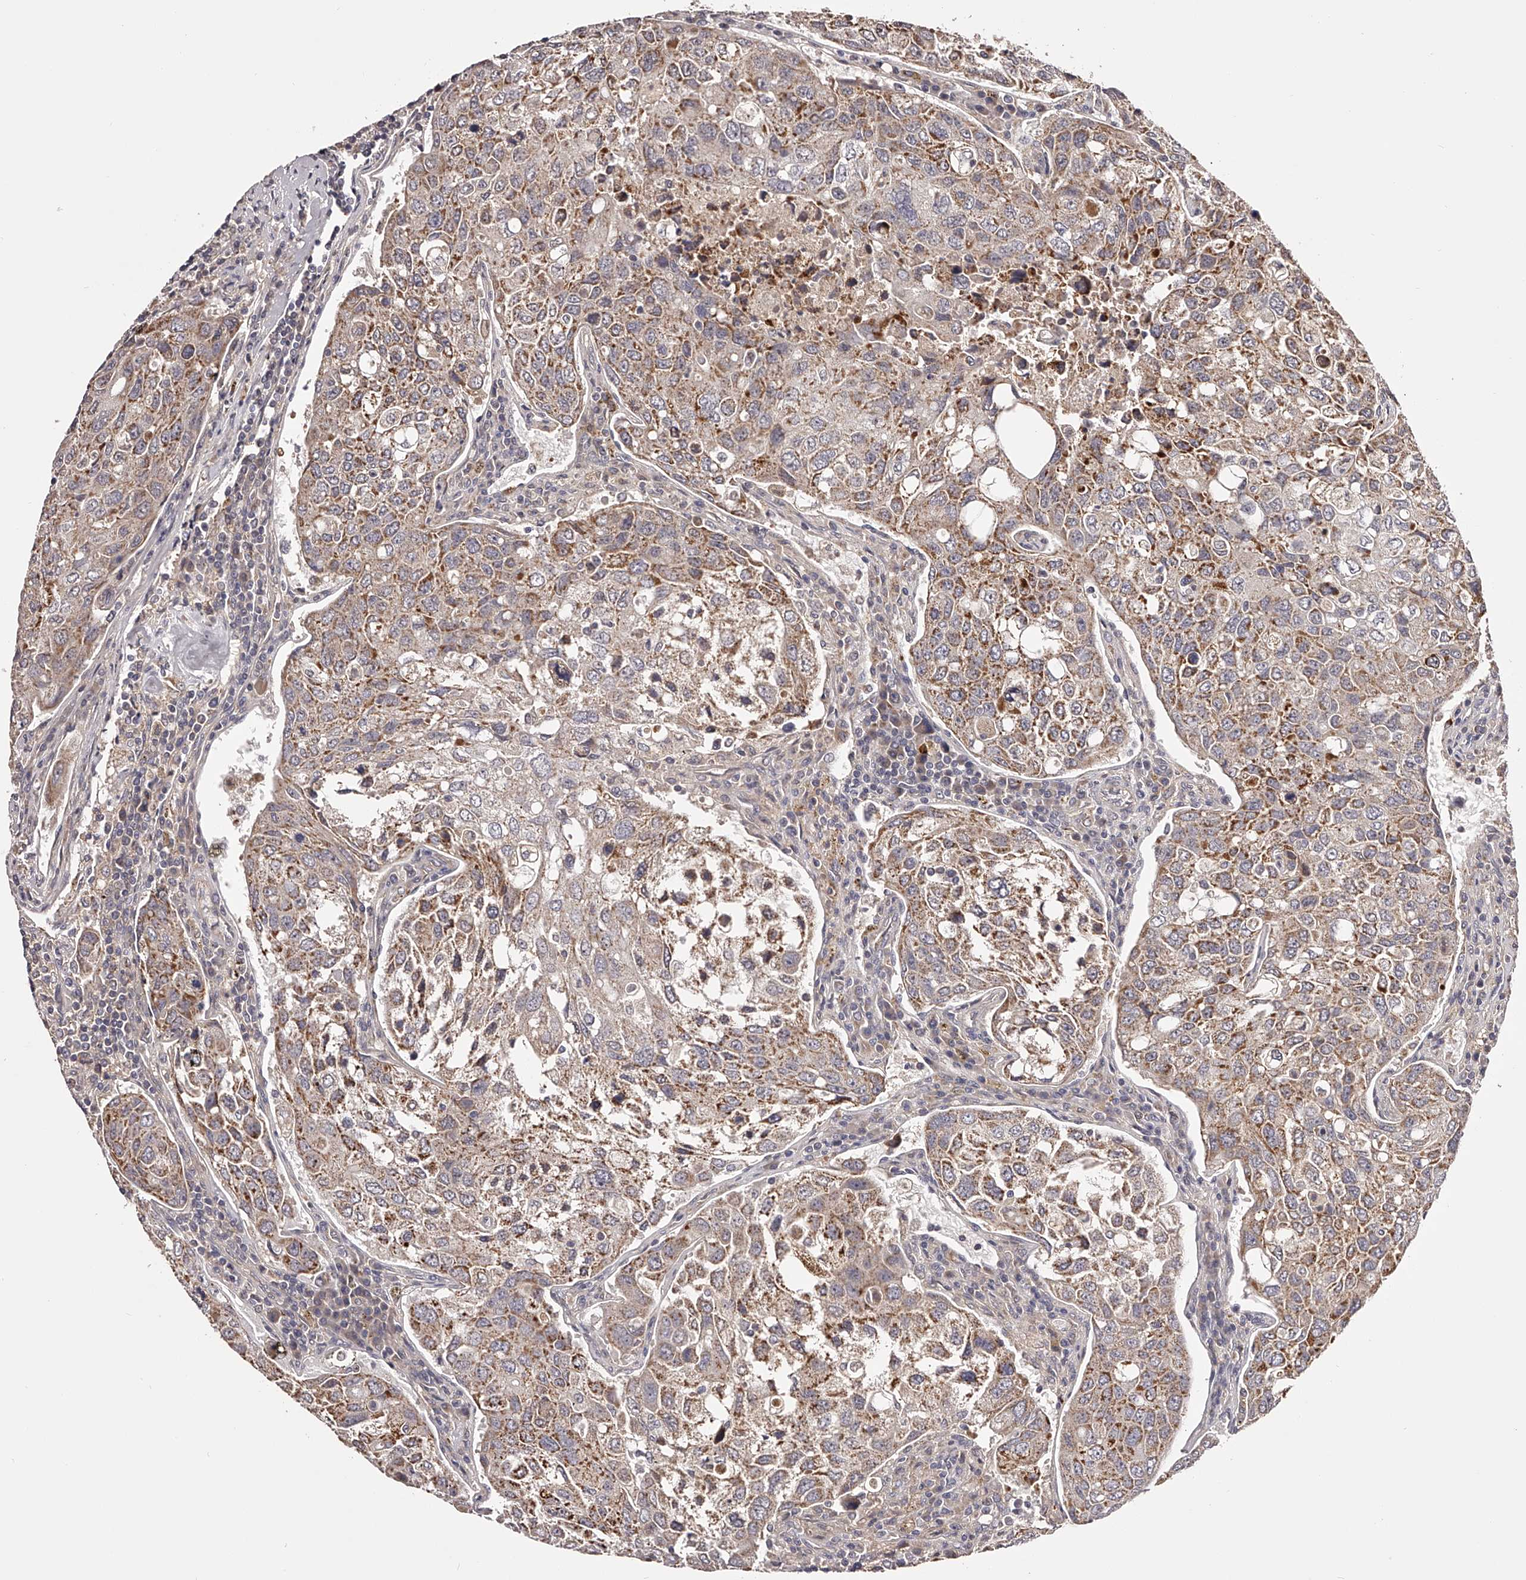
{"staining": {"intensity": "moderate", "quantity": ">75%", "location": "cytoplasmic/membranous"}, "tissue": "urothelial cancer", "cell_type": "Tumor cells", "image_type": "cancer", "snomed": [{"axis": "morphology", "description": "Urothelial carcinoma, High grade"}, {"axis": "topography", "description": "Lymph node"}, {"axis": "topography", "description": "Urinary bladder"}], "caption": "About >75% of tumor cells in human urothelial cancer display moderate cytoplasmic/membranous protein expression as visualized by brown immunohistochemical staining.", "gene": "ODF2L", "patient": {"sex": "male", "age": 51}}